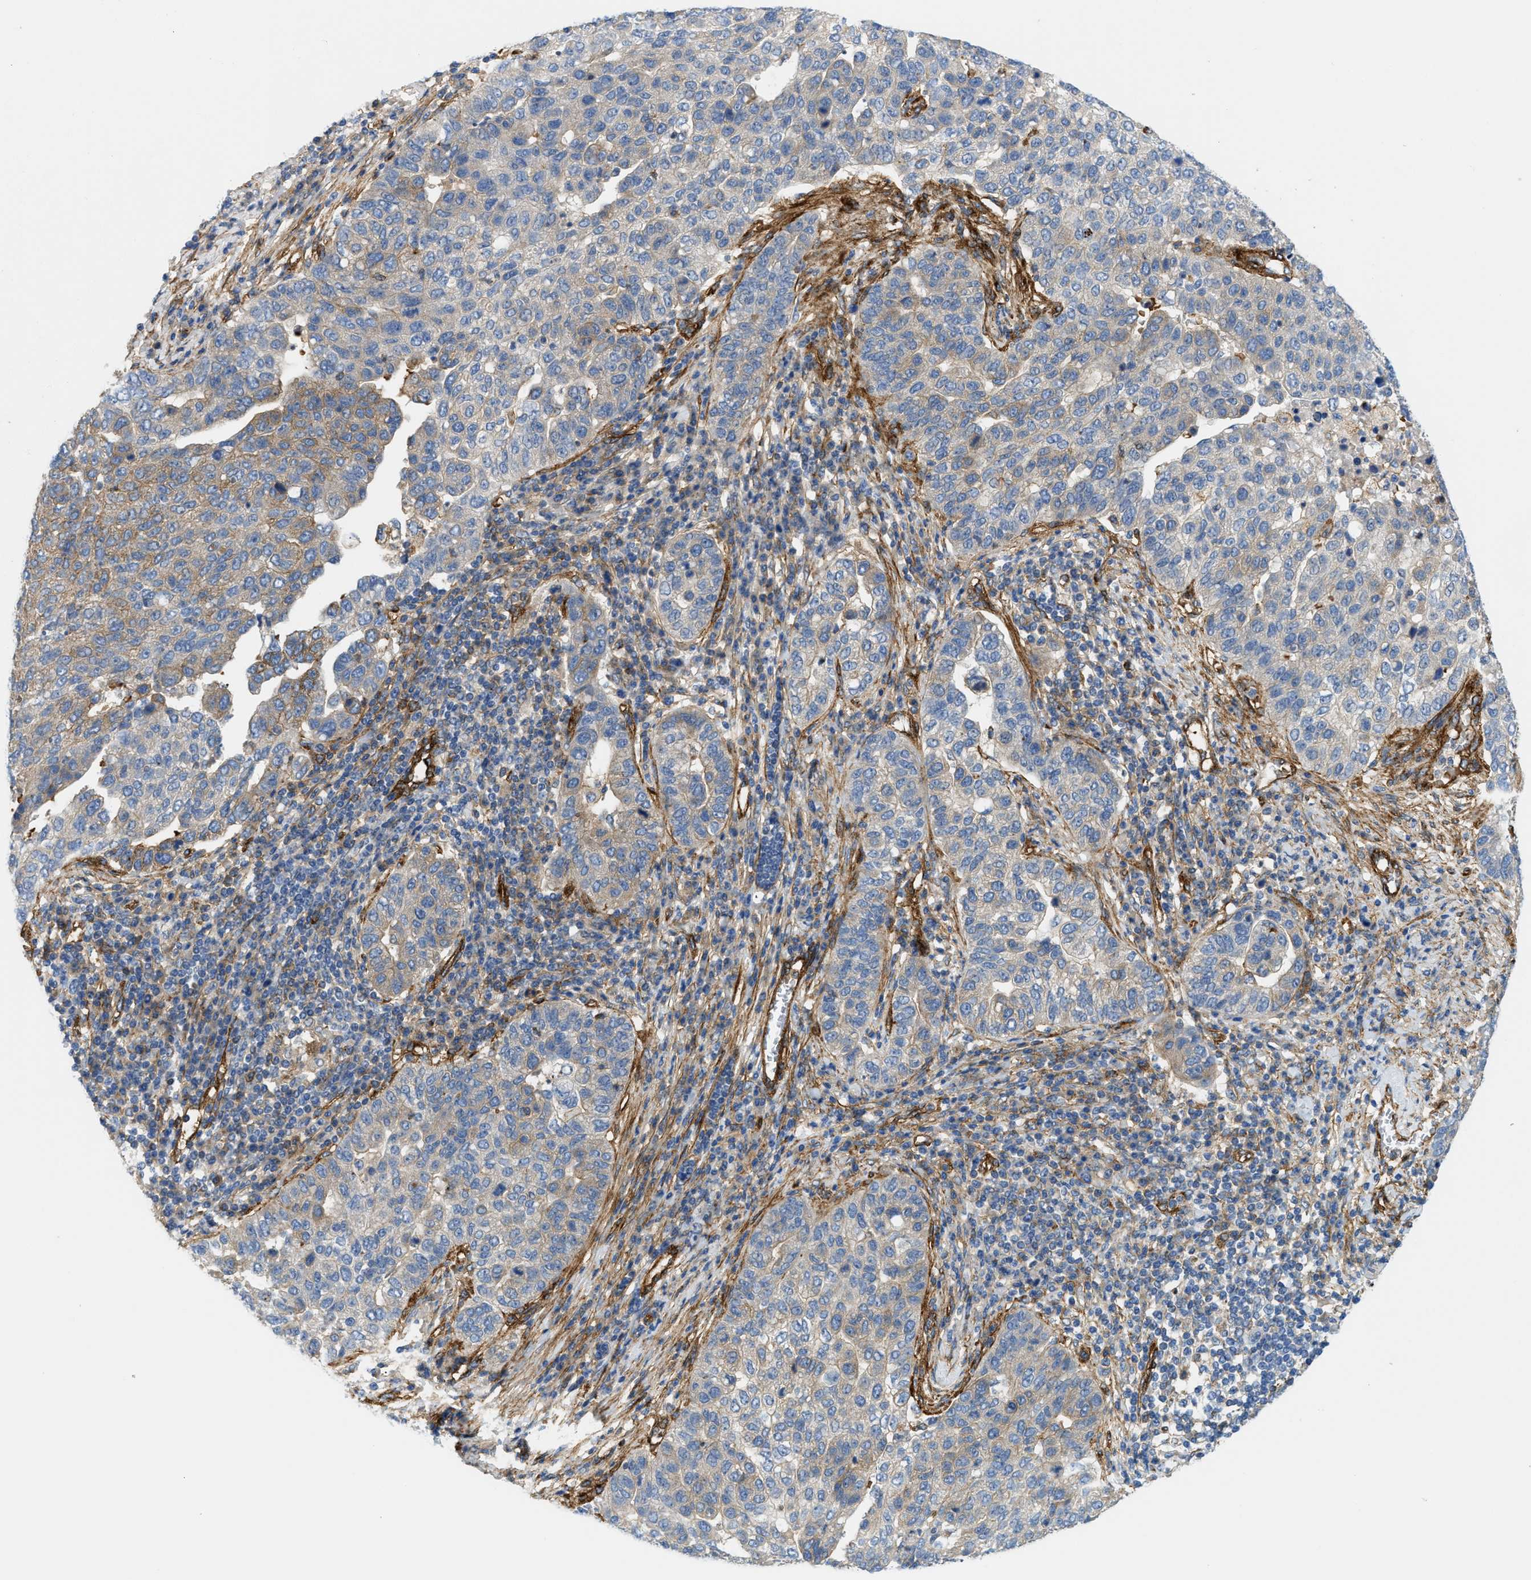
{"staining": {"intensity": "weak", "quantity": "<25%", "location": "cytoplasmic/membranous"}, "tissue": "pancreatic cancer", "cell_type": "Tumor cells", "image_type": "cancer", "snomed": [{"axis": "morphology", "description": "Adenocarcinoma, NOS"}, {"axis": "topography", "description": "Pancreas"}], "caption": "Immunohistochemical staining of pancreatic cancer reveals no significant expression in tumor cells.", "gene": "HIP1", "patient": {"sex": "female", "age": 61}}